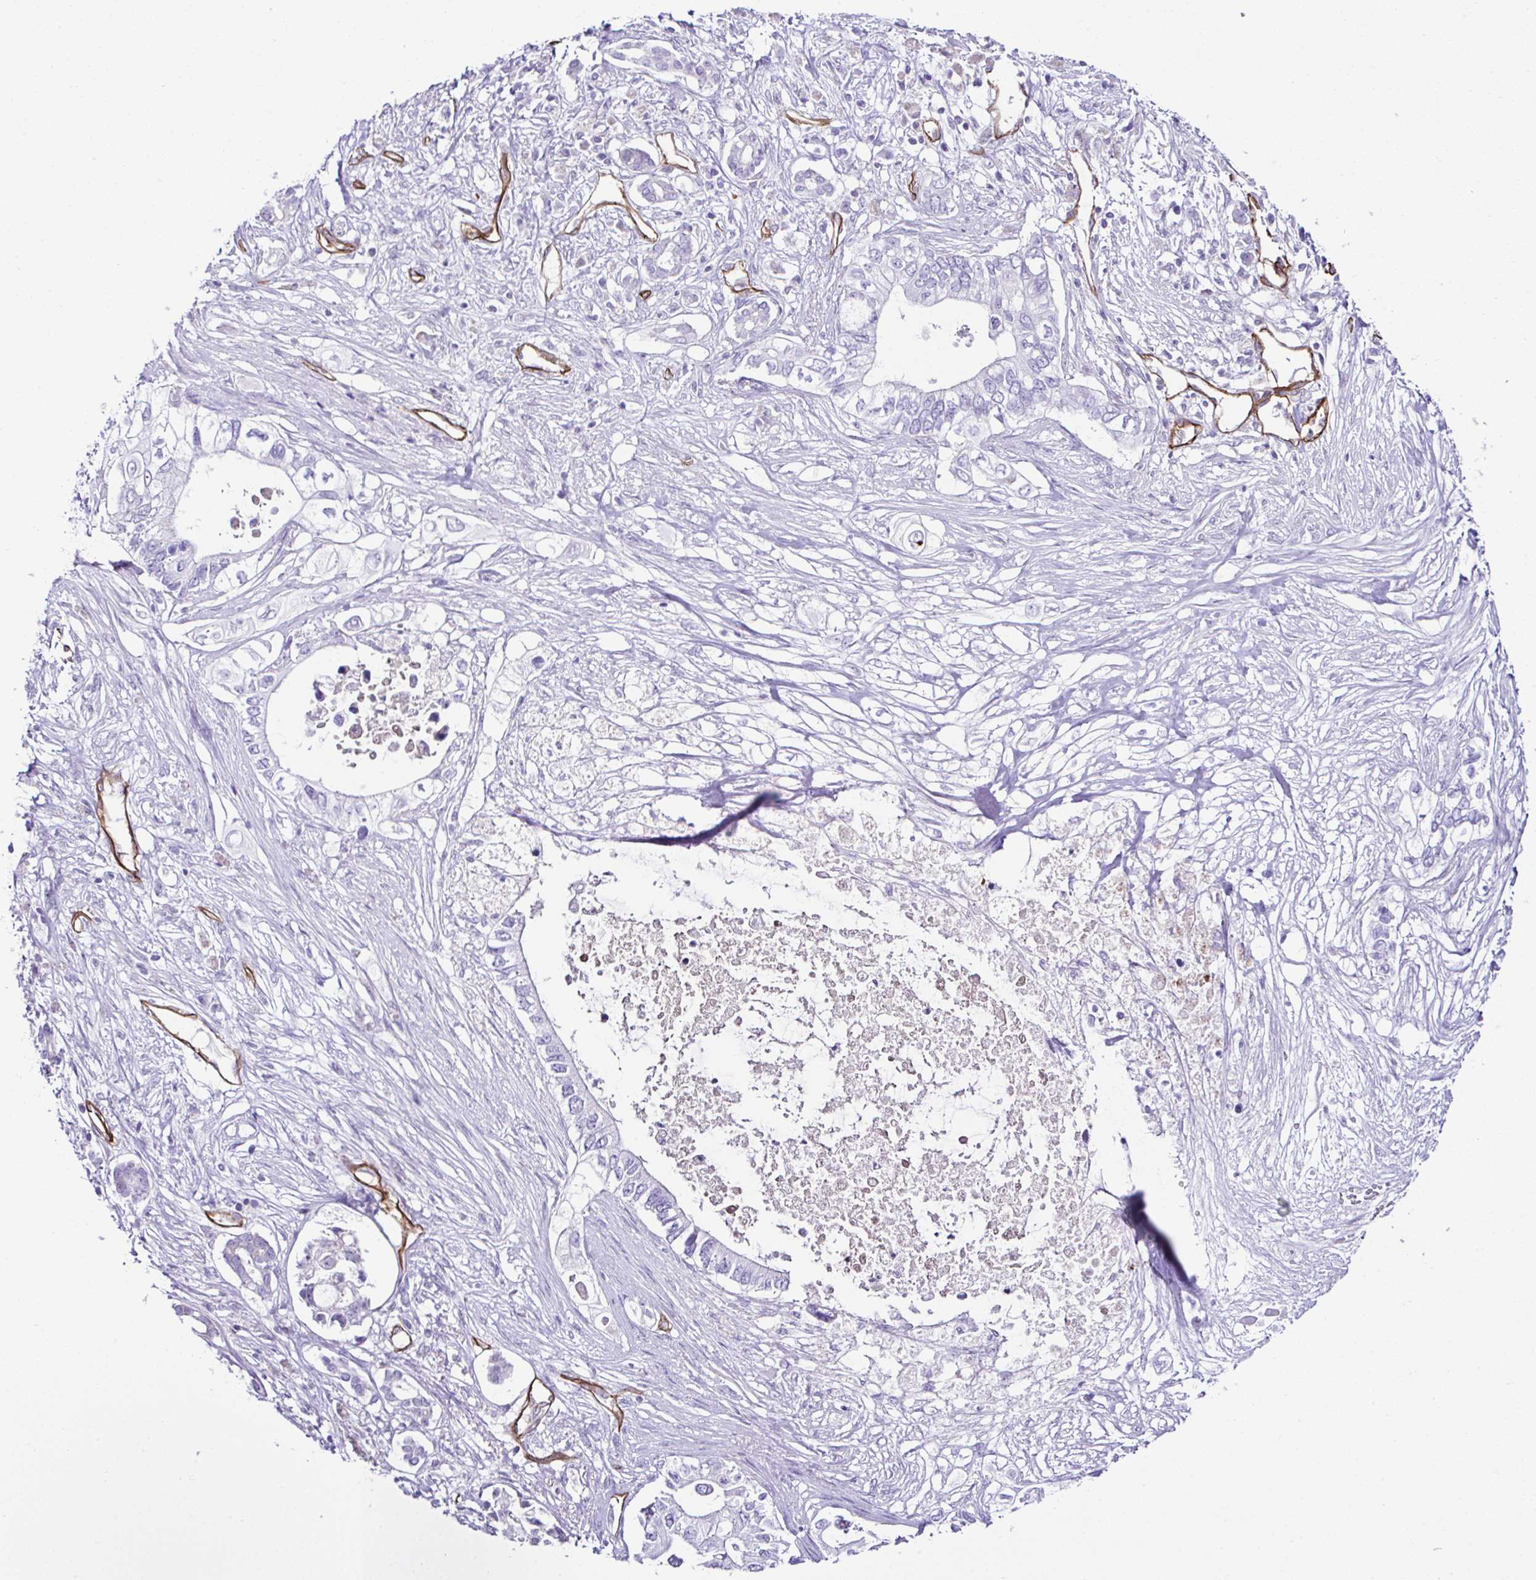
{"staining": {"intensity": "negative", "quantity": "none", "location": "none"}, "tissue": "pancreatic cancer", "cell_type": "Tumor cells", "image_type": "cancer", "snomed": [{"axis": "morphology", "description": "Adenocarcinoma, NOS"}, {"axis": "topography", "description": "Pancreas"}], "caption": "The immunohistochemistry (IHC) histopathology image has no significant expression in tumor cells of pancreatic adenocarcinoma tissue.", "gene": "FBXO34", "patient": {"sex": "female", "age": 63}}